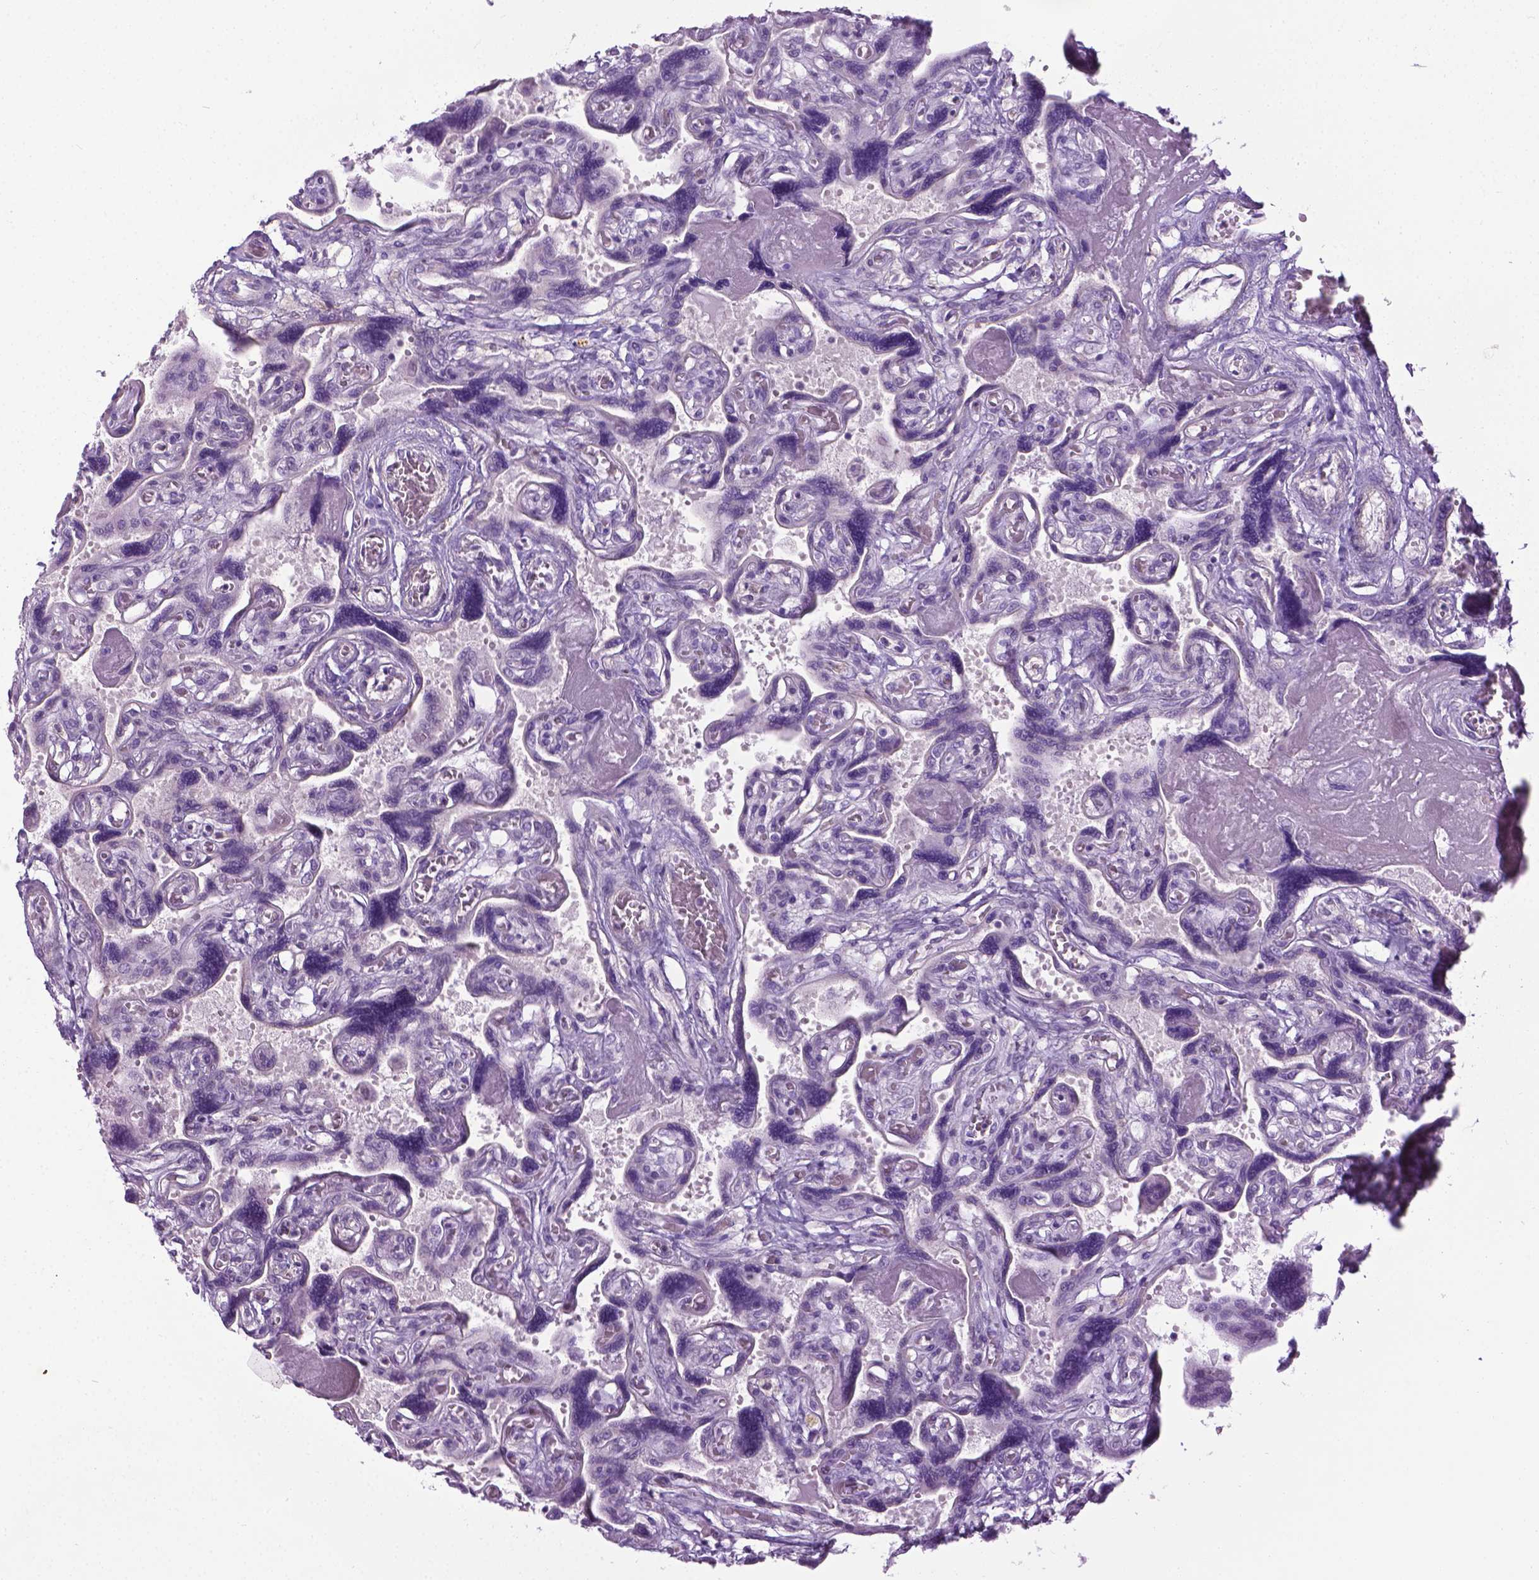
{"staining": {"intensity": "negative", "quantity": "none", "location": "none"}, "tissue": "placenta", "cell_type": "Trophoblastic cells", "image_type": "normal", "snomed": [{"axis": "morphology", "description": "Normal tissue, NOS"}, {"axis": "topography", "description": "Placenta"}], "caption": "Trophoblastic cells show no significant expression in benign placenta.", "gene": "SPECC1L", "patient": {"sex": "female", "age": 32}}